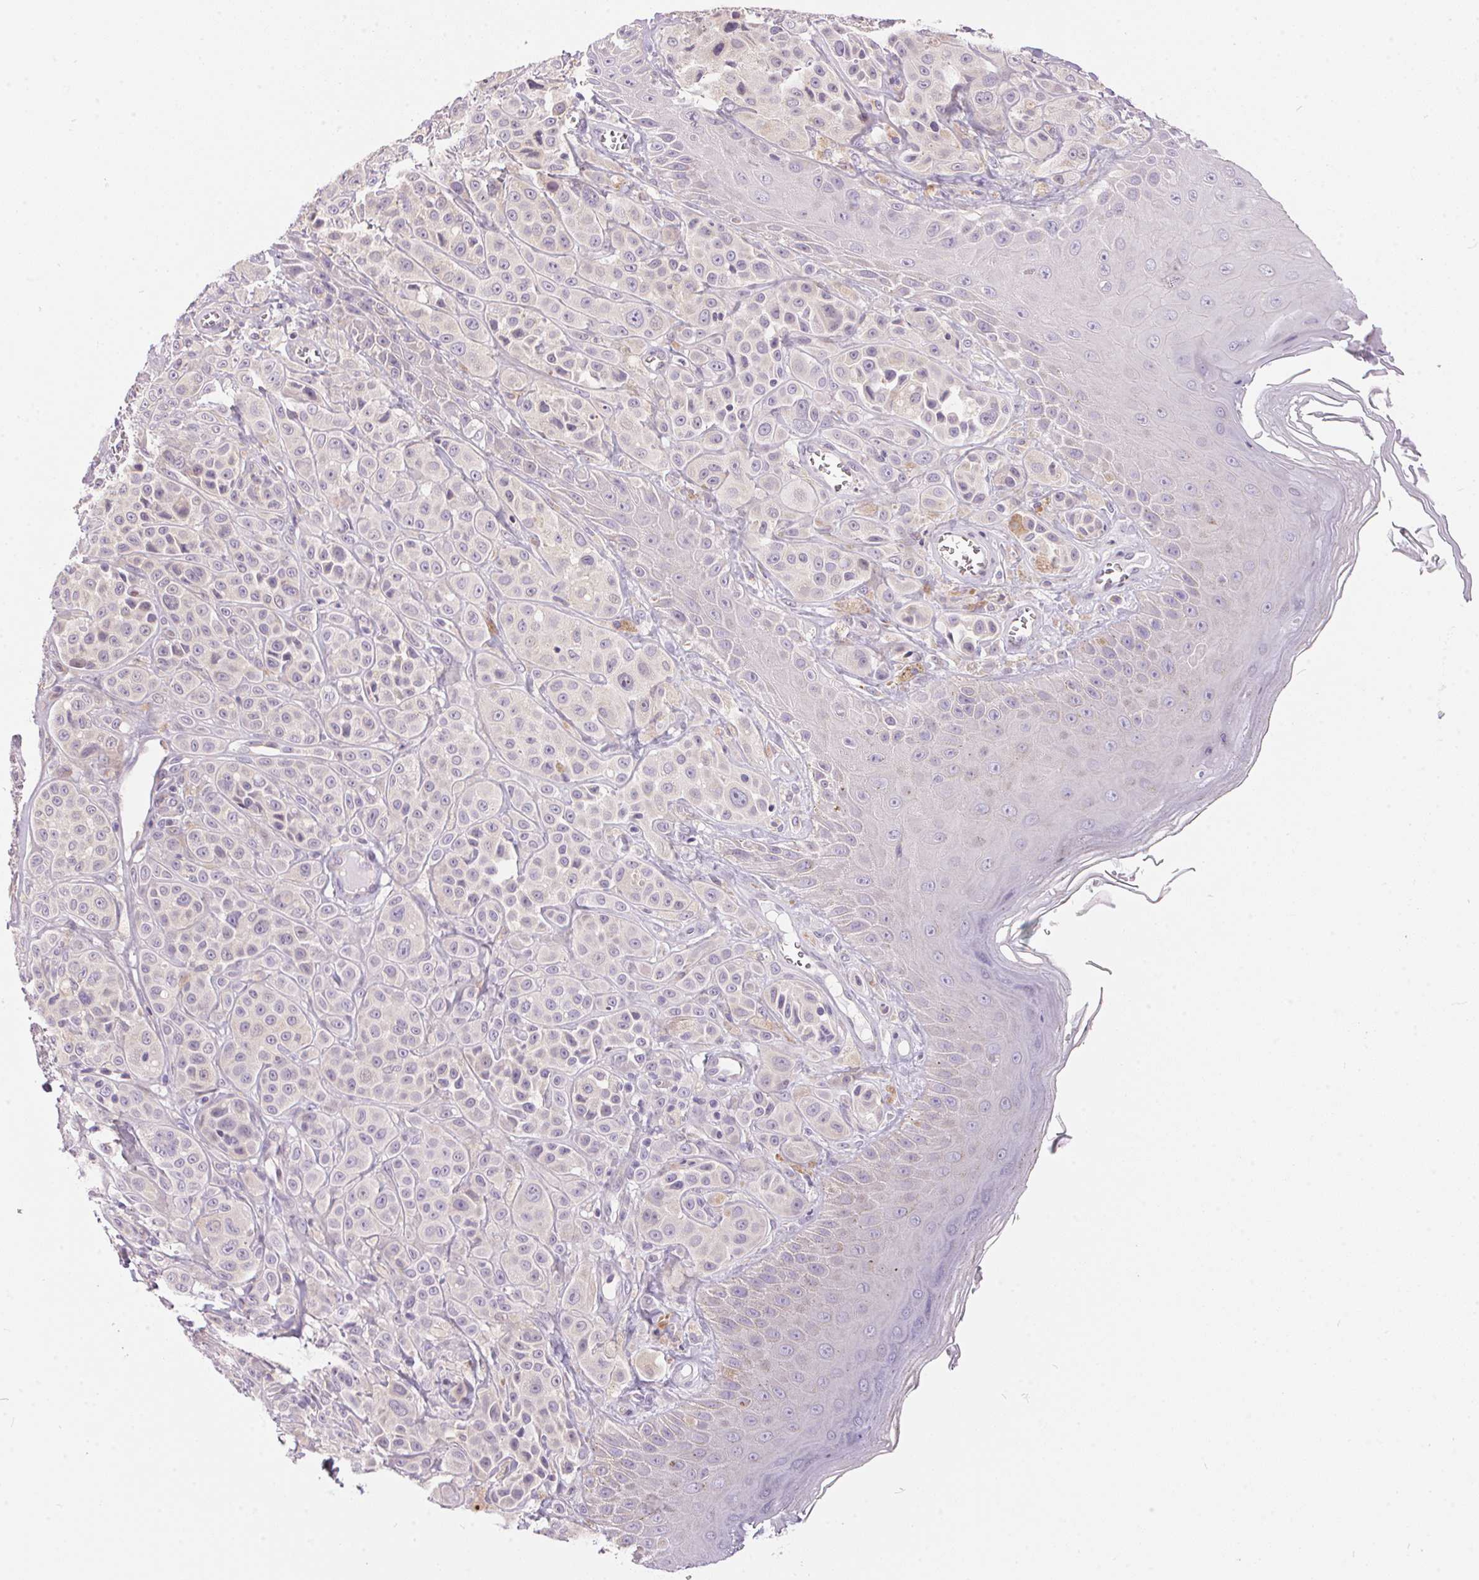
{"staining": {"intensity": "negative", "quantity": "none", "location": "none"}, "tissue": "melanoma", "cell_type": "Tumor cells", "image_type": "cancer", "snomed": [{"axis": "morphology", "description": "Malignant melanoma, NOS"}, {"axis": "topography", "description": "Skin"}], "caption": "DAB (3,3'-diaminobenzidine) immunohistochemical staining of human melanoma displays no significant expression in tumor cells.", "gene": "UNC13B", "patient": {"sex": "male", "age": 67}}